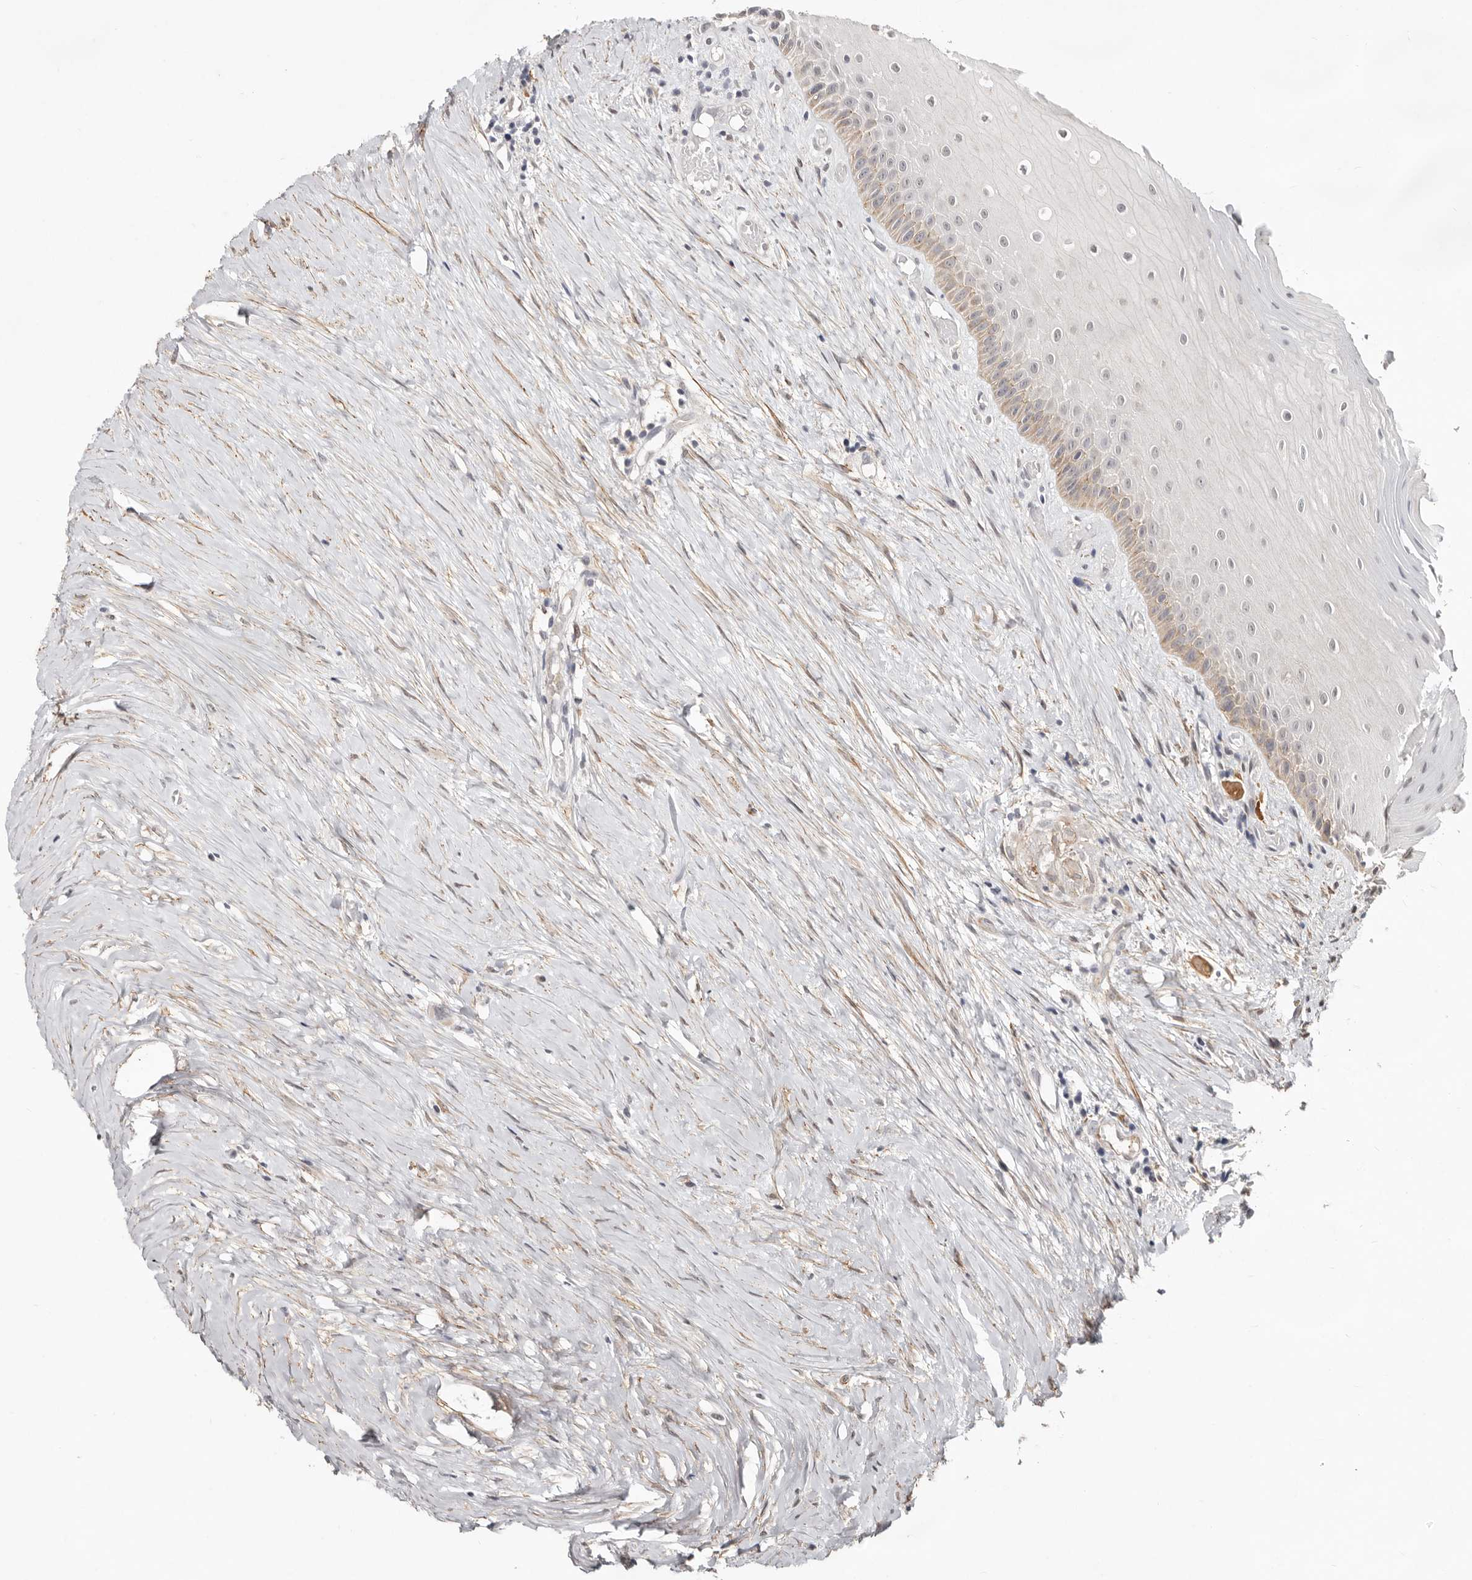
{"staining": {"intensity": "weak", "quantity": "<25%", "location": "cytoplasmic/membranous"}, "tissue": "oral mucosa", "cell_type": "Squamous epithelial cells", "image_type": "normal", "snomed": [{"axis": "morphology", "description": "Normal tissue, NOS"}, {"axis": "topography", "description": "Skeletal muscle"}, {"axis": "topography", "description": "Oral tissue"}, {"axis": "topography", "description": "Peripheral nerve tissue"}], "caption": "The IHC image has no significant positivity in squamous epithelial cells of oral mucosa.", "gene": "SZT2", "patient": {"sex": "female", "age": 84}}